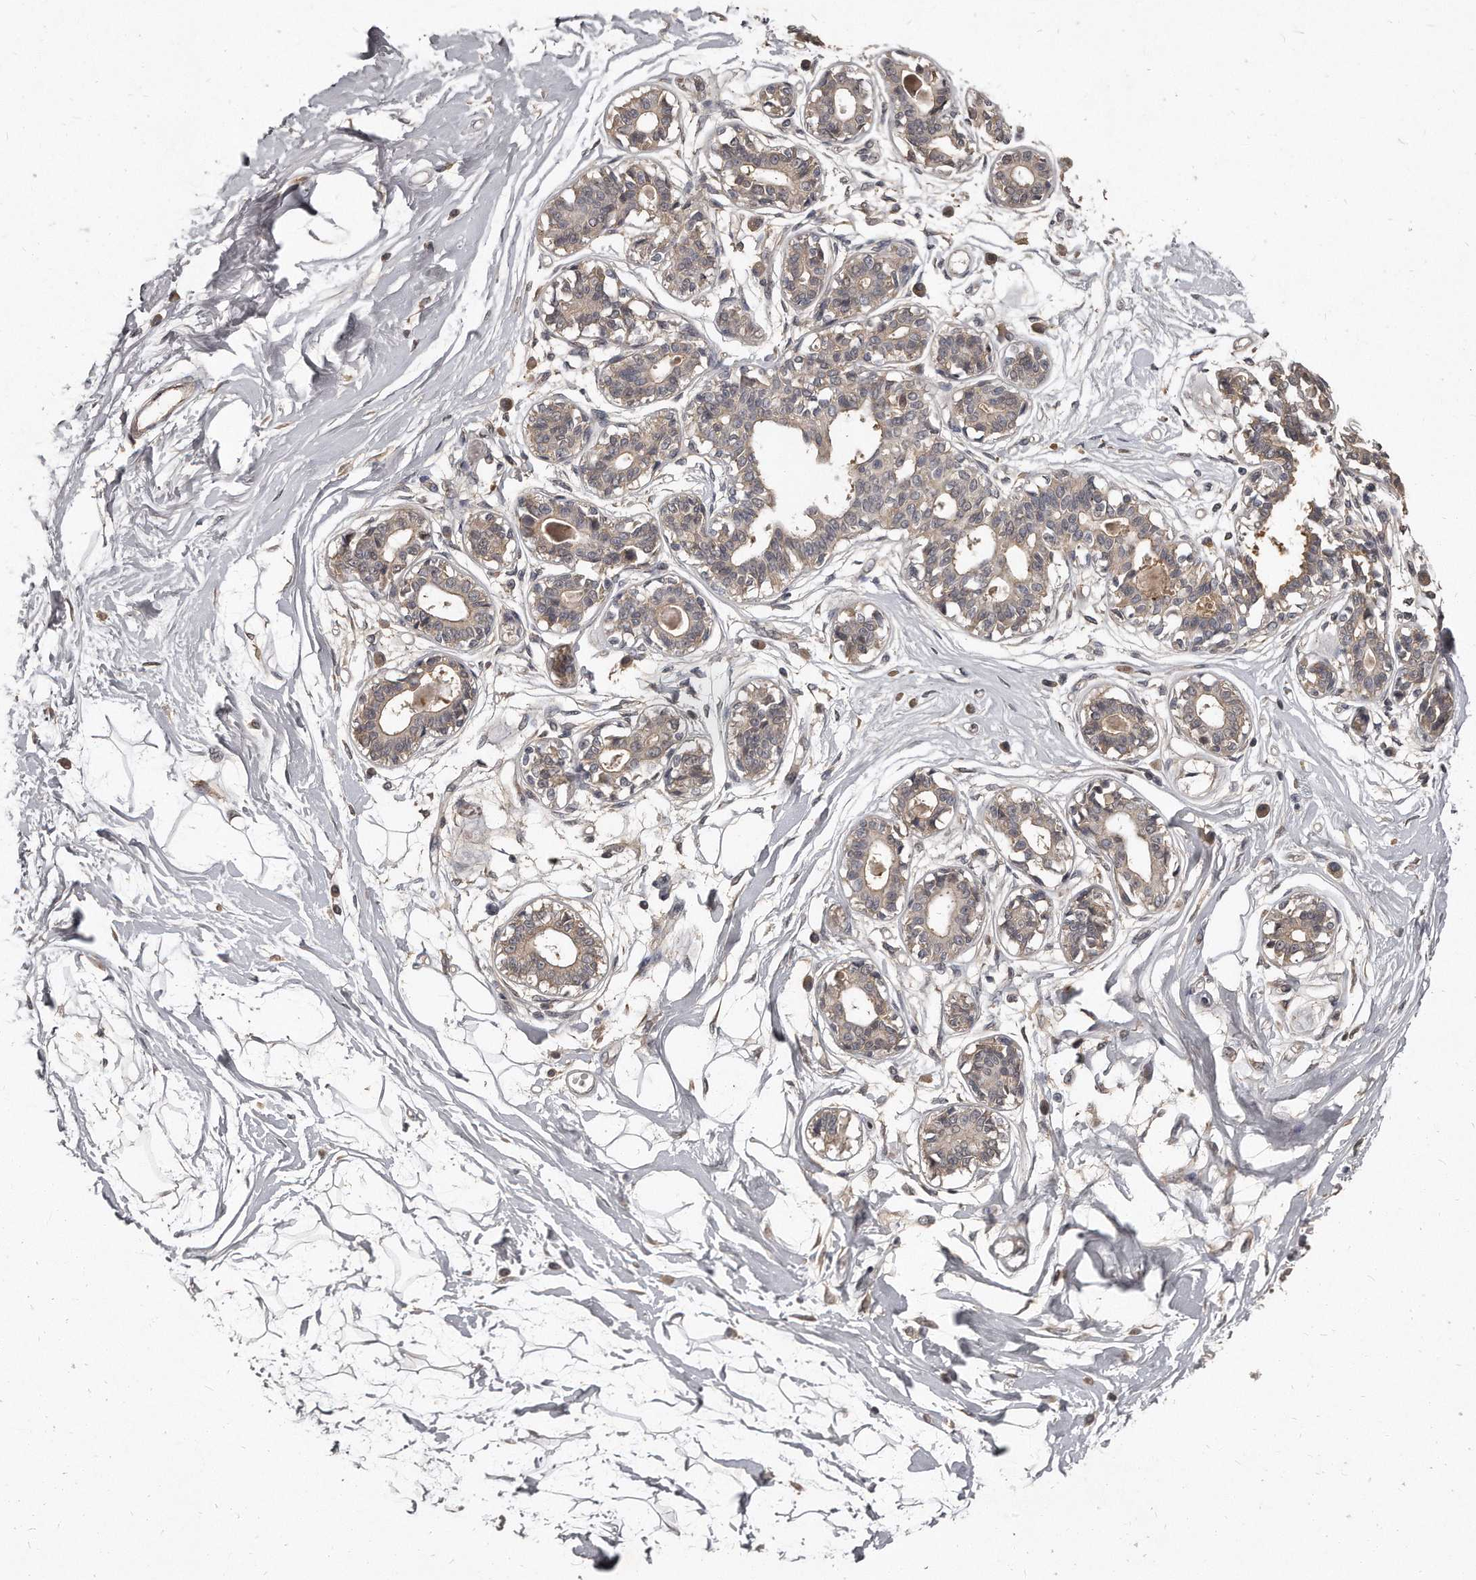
{"staining": {"intensity": "negative", "quantity": "none", "location": "none"}, "tissue": "breast", "cell_type": "Adipocytes", "image_type": "normal", "snomed": [{"axis": "morphology", "description": "Normal tissue, NOS"}, {"axis": "topography", "description": "Breast"}], "caption": "Immunohistochemical staining of benign human breast displays no significant expression in adipocytes.", "gene": "GRB10", "patient": {"sex": "female", "age": 45}}